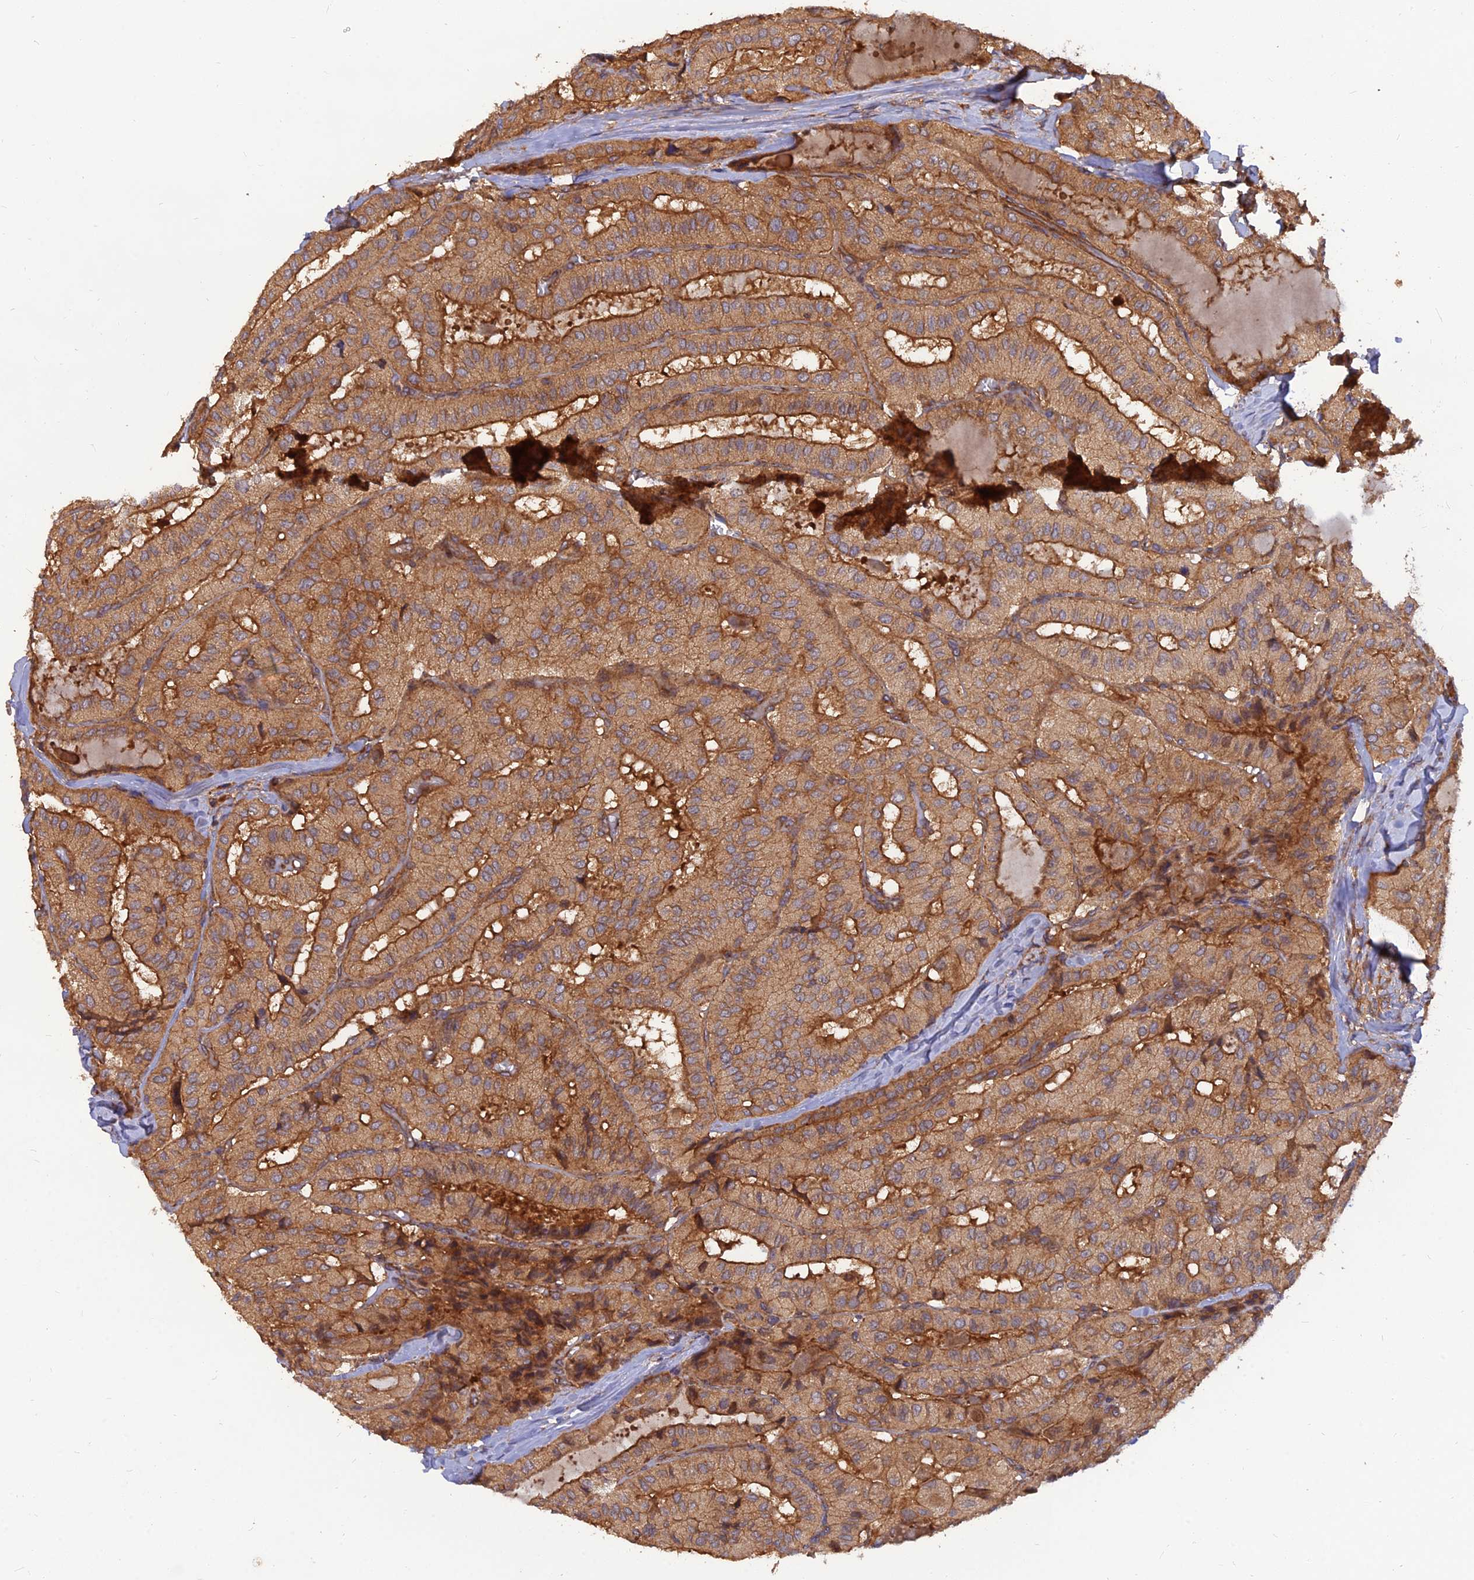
{"staining": {"intensity": "moderate", "quantity": ">75%", "location": "cytoplasmic/membranous"}, "tissue": "thyroid cancer", "cell_type": "Tumor cells", "image_type": "cancer", "snomed": [{"axis": "morphology", "description": "Normal tissue, NOS"}, {"axis": "morphology", "description": "Papillary adenocarcinoma, NOS"}, {"axis": "topography", "description": "Thyroid gland"}], "caption": "Moderate cytoplasmic/membranous expression is identified in about >75% of tumor cells in thyroid papillary adenocarcinoma. (Brightfield microscopy of DAB IHC at high magnification).", "gene": "RELCH", "patient": {"sex": "female", "age": 59}}